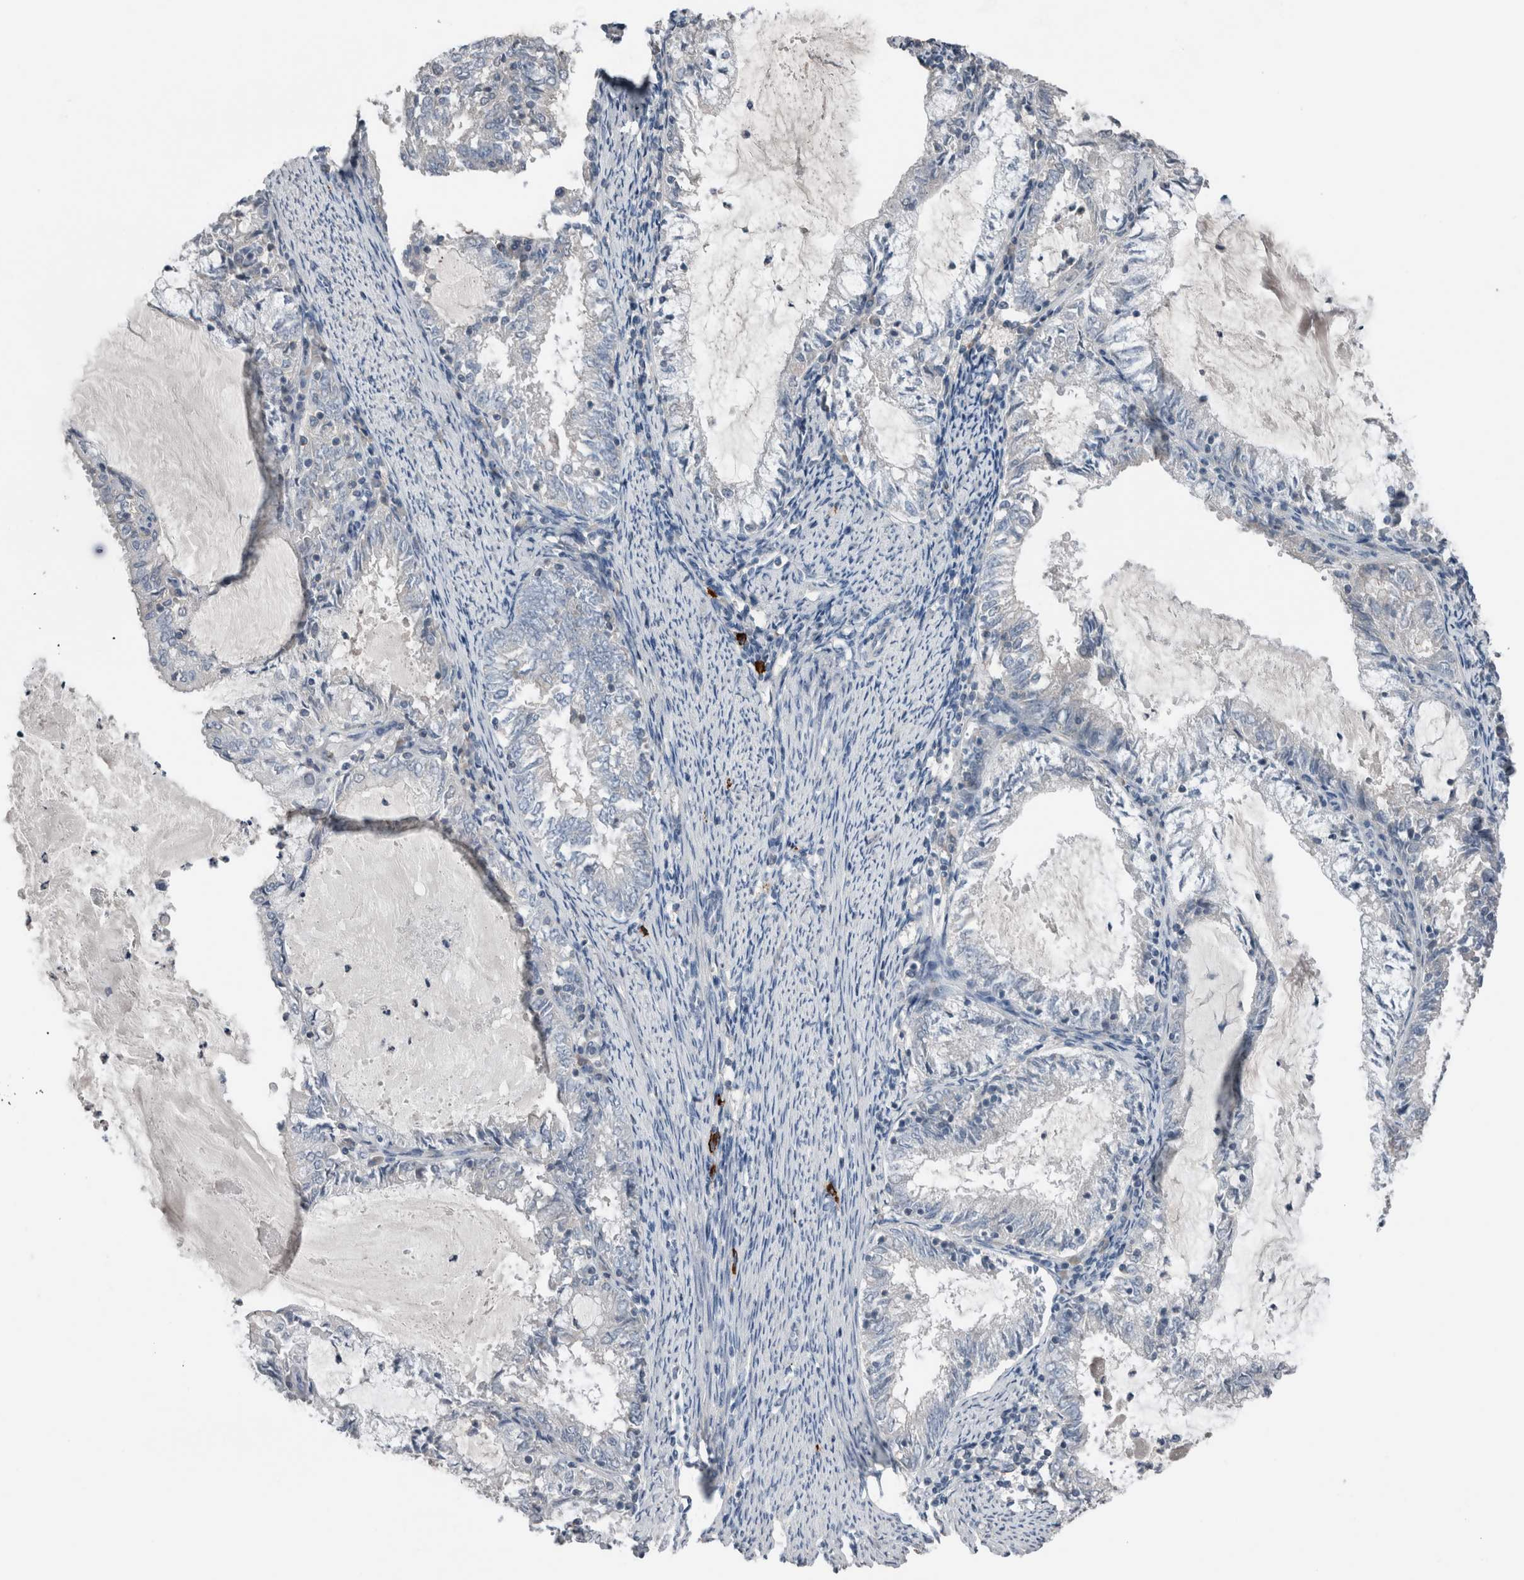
{"staining": {"intensity": "negative", "quantity": "none", "location": "none"}, "tissue": "endometrial cancer", "cell_type": "Tumor cells", "image_type": "cancer", "snomed": [{"axis": "morphology", "description": "Adenocarcinoma, NOS"}, {"axis": "topography", "description": "Endometrium"}], "caption": "Tumor cells show no significant expression in endometrial adenocarcinoma. Brightfield microscopy of IHC stained with DAB (3,3'-diaminobenzidine) (brown) and hematoxylin (blue), captured at high magnification.", "gene": "CRNN", "patient": {"sex": "female", "age": 57}}